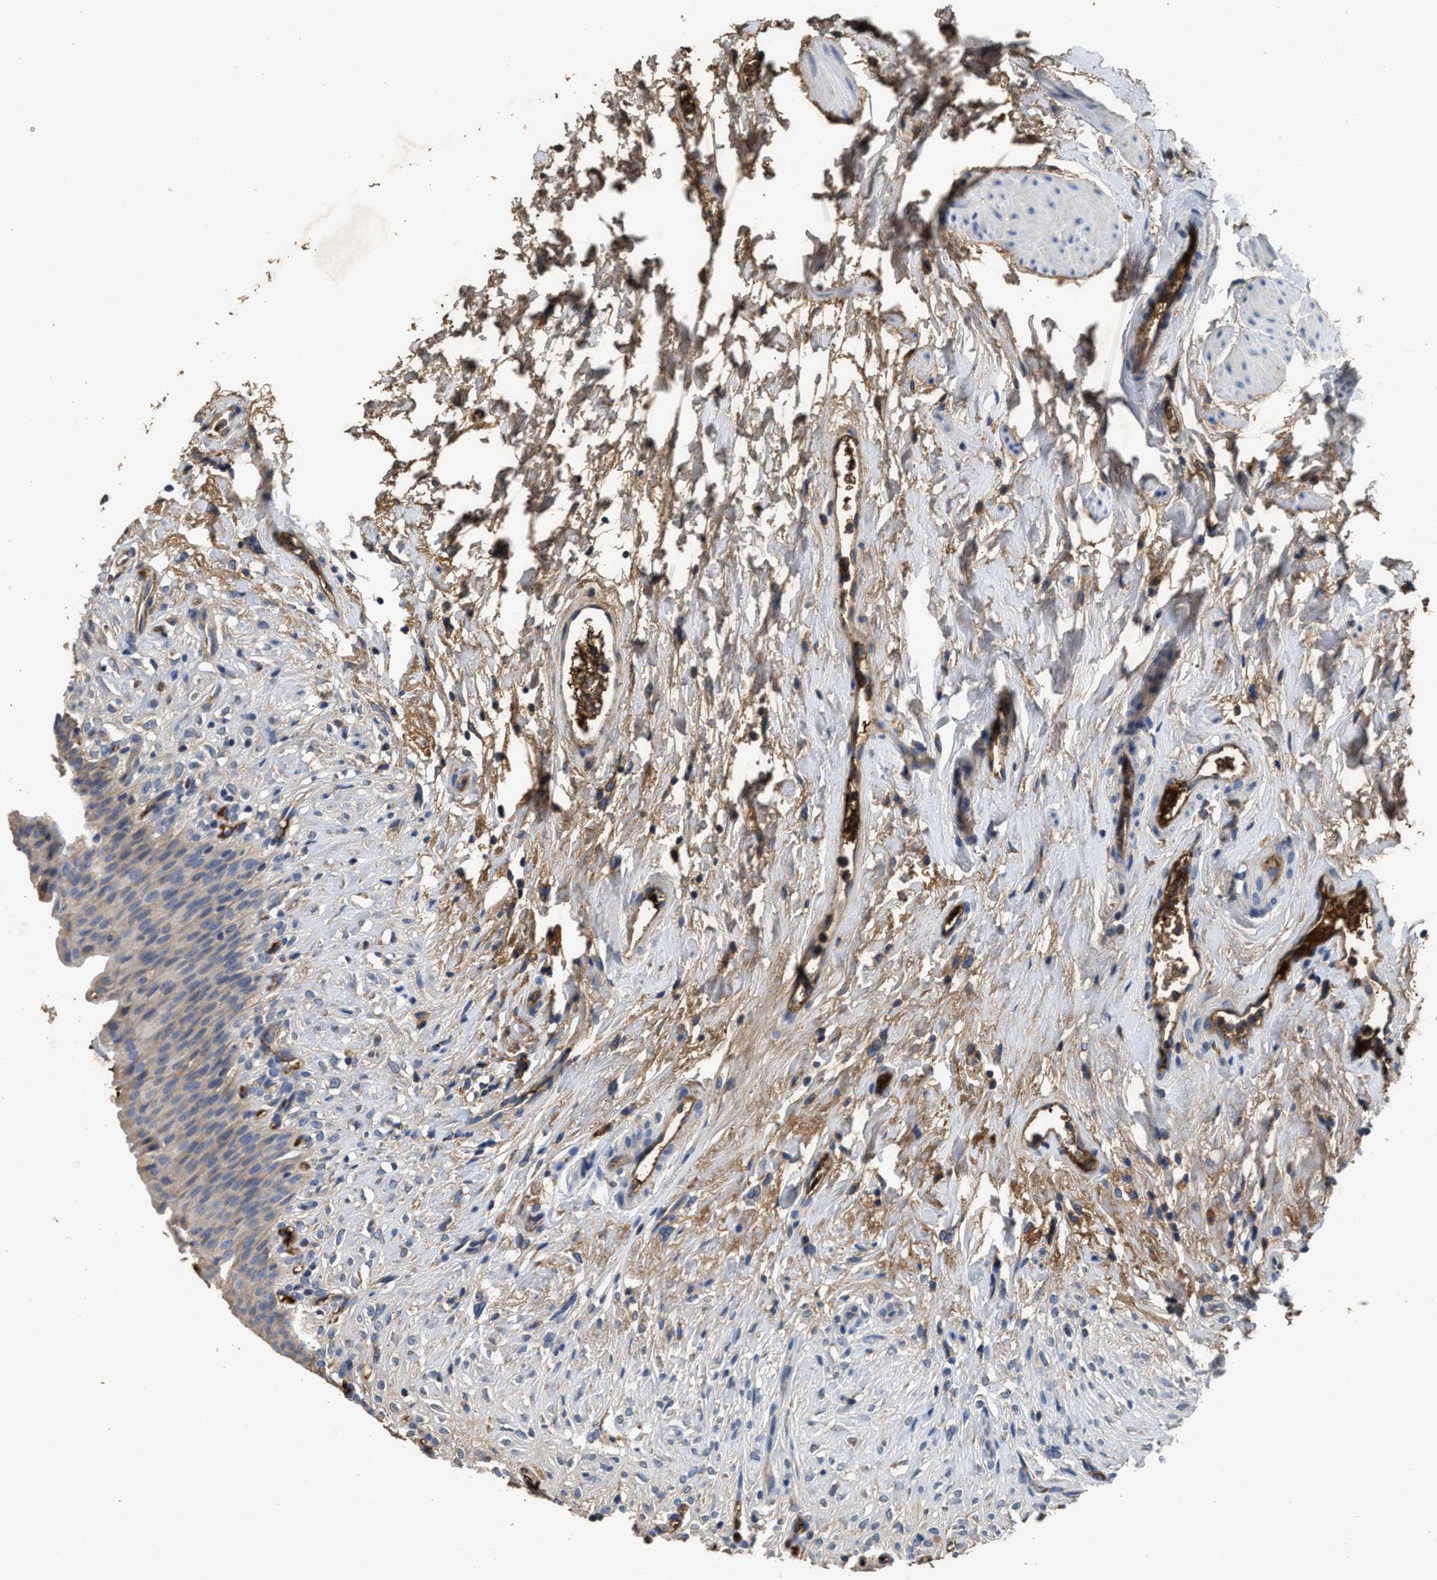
{"staining": {"intensity": "moderate", "quantity": "25%-75%", "location": "cytoplasmic/membranous"}, "tissue": "urinary bladder", "cell_type": "Urothelial cells", "image_type": "normal", "snomed": [{"axis": "morphology", "description": "Normal tissue, NOS"}, {"axis": "topography", "description": "Urinary bladder"}], "caption": "Moderate cytoplasmic/membranous staining for a protein is identified in approximately 25%-75% of urothelial cells of normal urinary bladder using IHC.", "gene": "C3", "patient": {"sex": "female", "age": 79}}